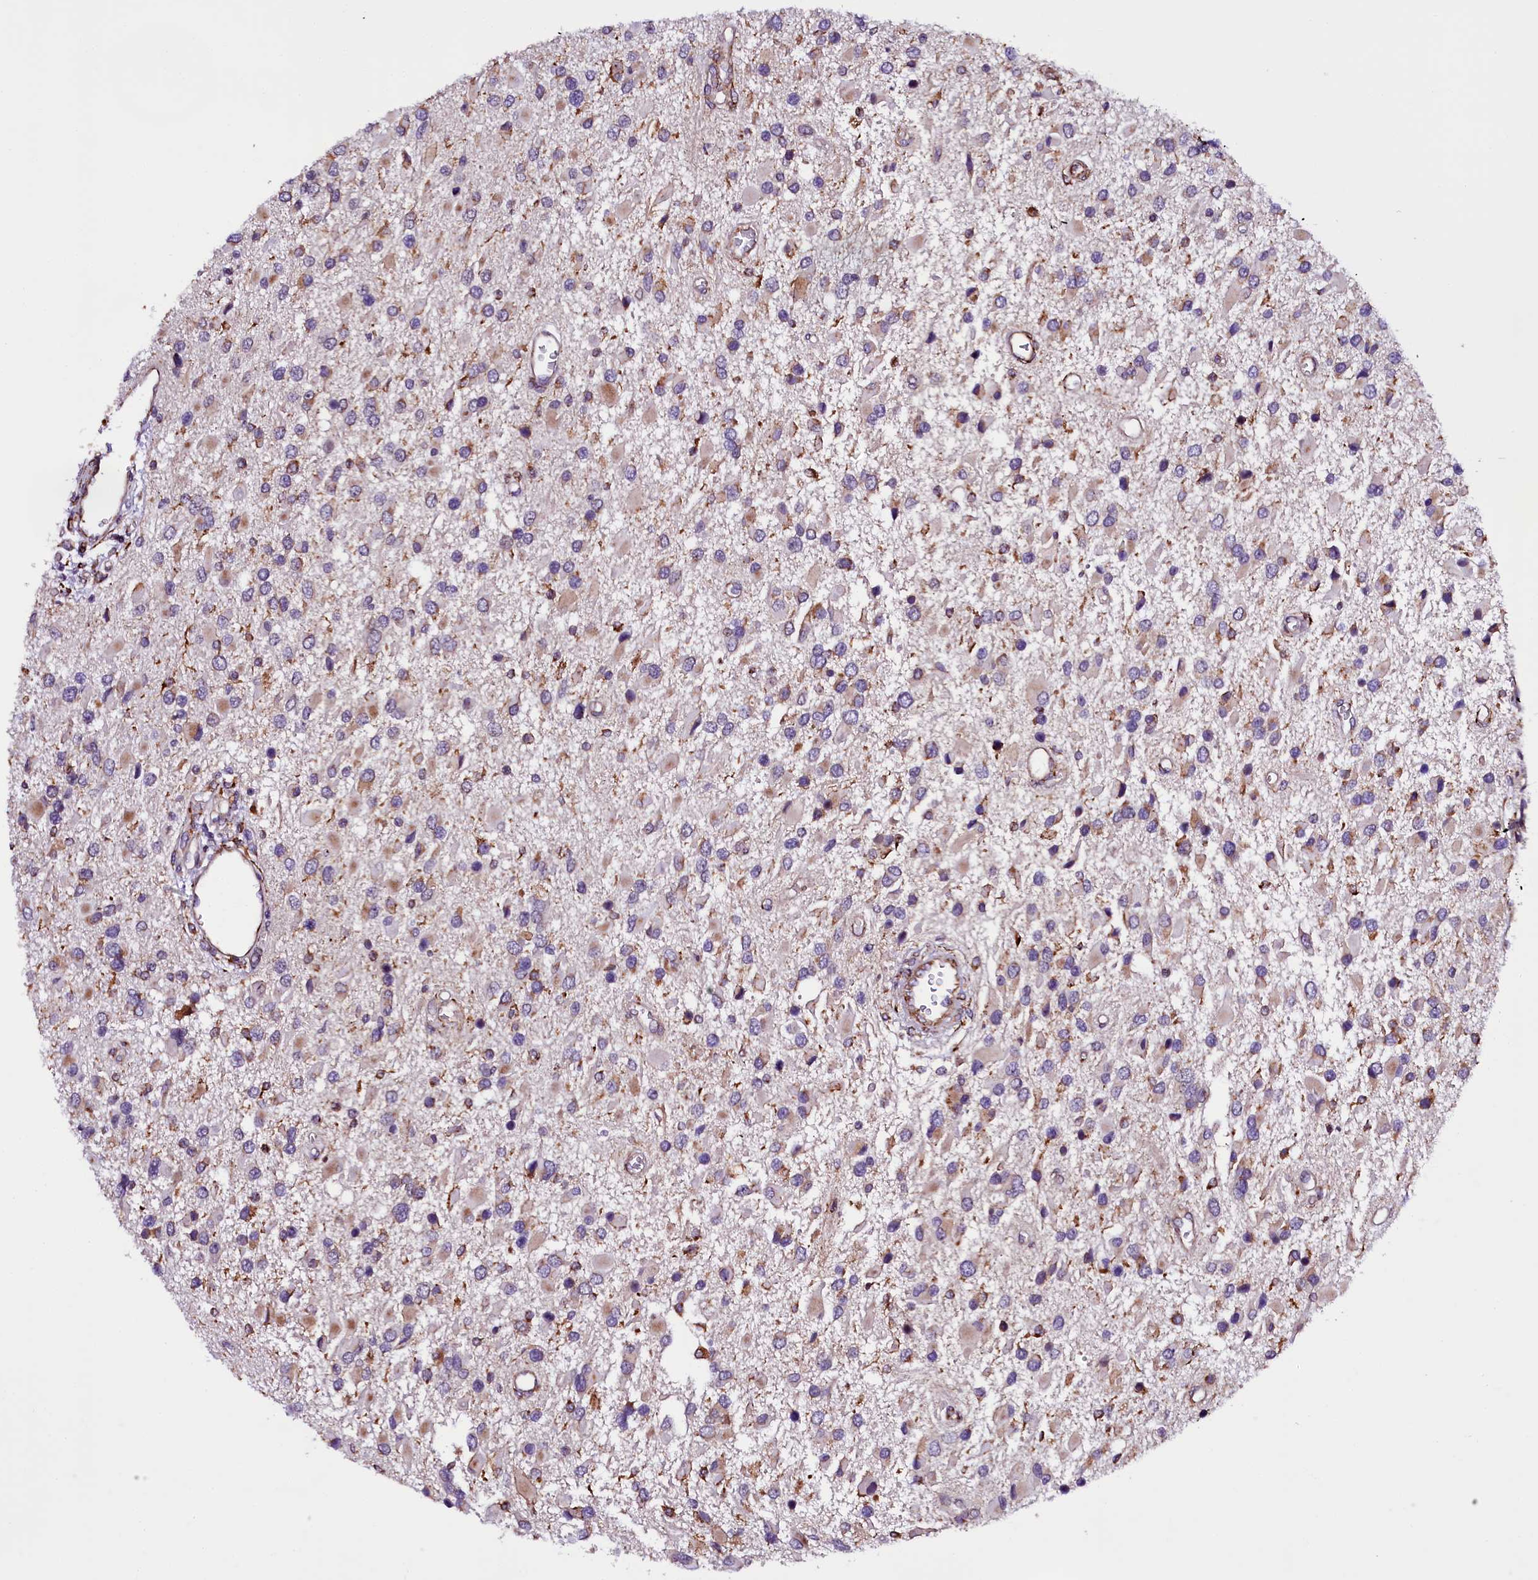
{"staining": {"intensity": "weak", "quantity": "25%-75%", "location": "cytoplasmic/membranous"}, "tissue": "glioma", "cell_type": "Tumor cells", "image_type": "cancer", "snomed": [{"axis": "morphology", "description": "Glioma, malignant, High grade"}, {"axis": "topography", "description": "Brain"}], "caption": "This image exhibits immunohistochemistry staining of glioma, with low weak cytoplasmic/membranous positivity in approximately 25%-75% of tumor cells.", "gene": "CAPS2", "patient": {"sex": "male", "age": 53}}